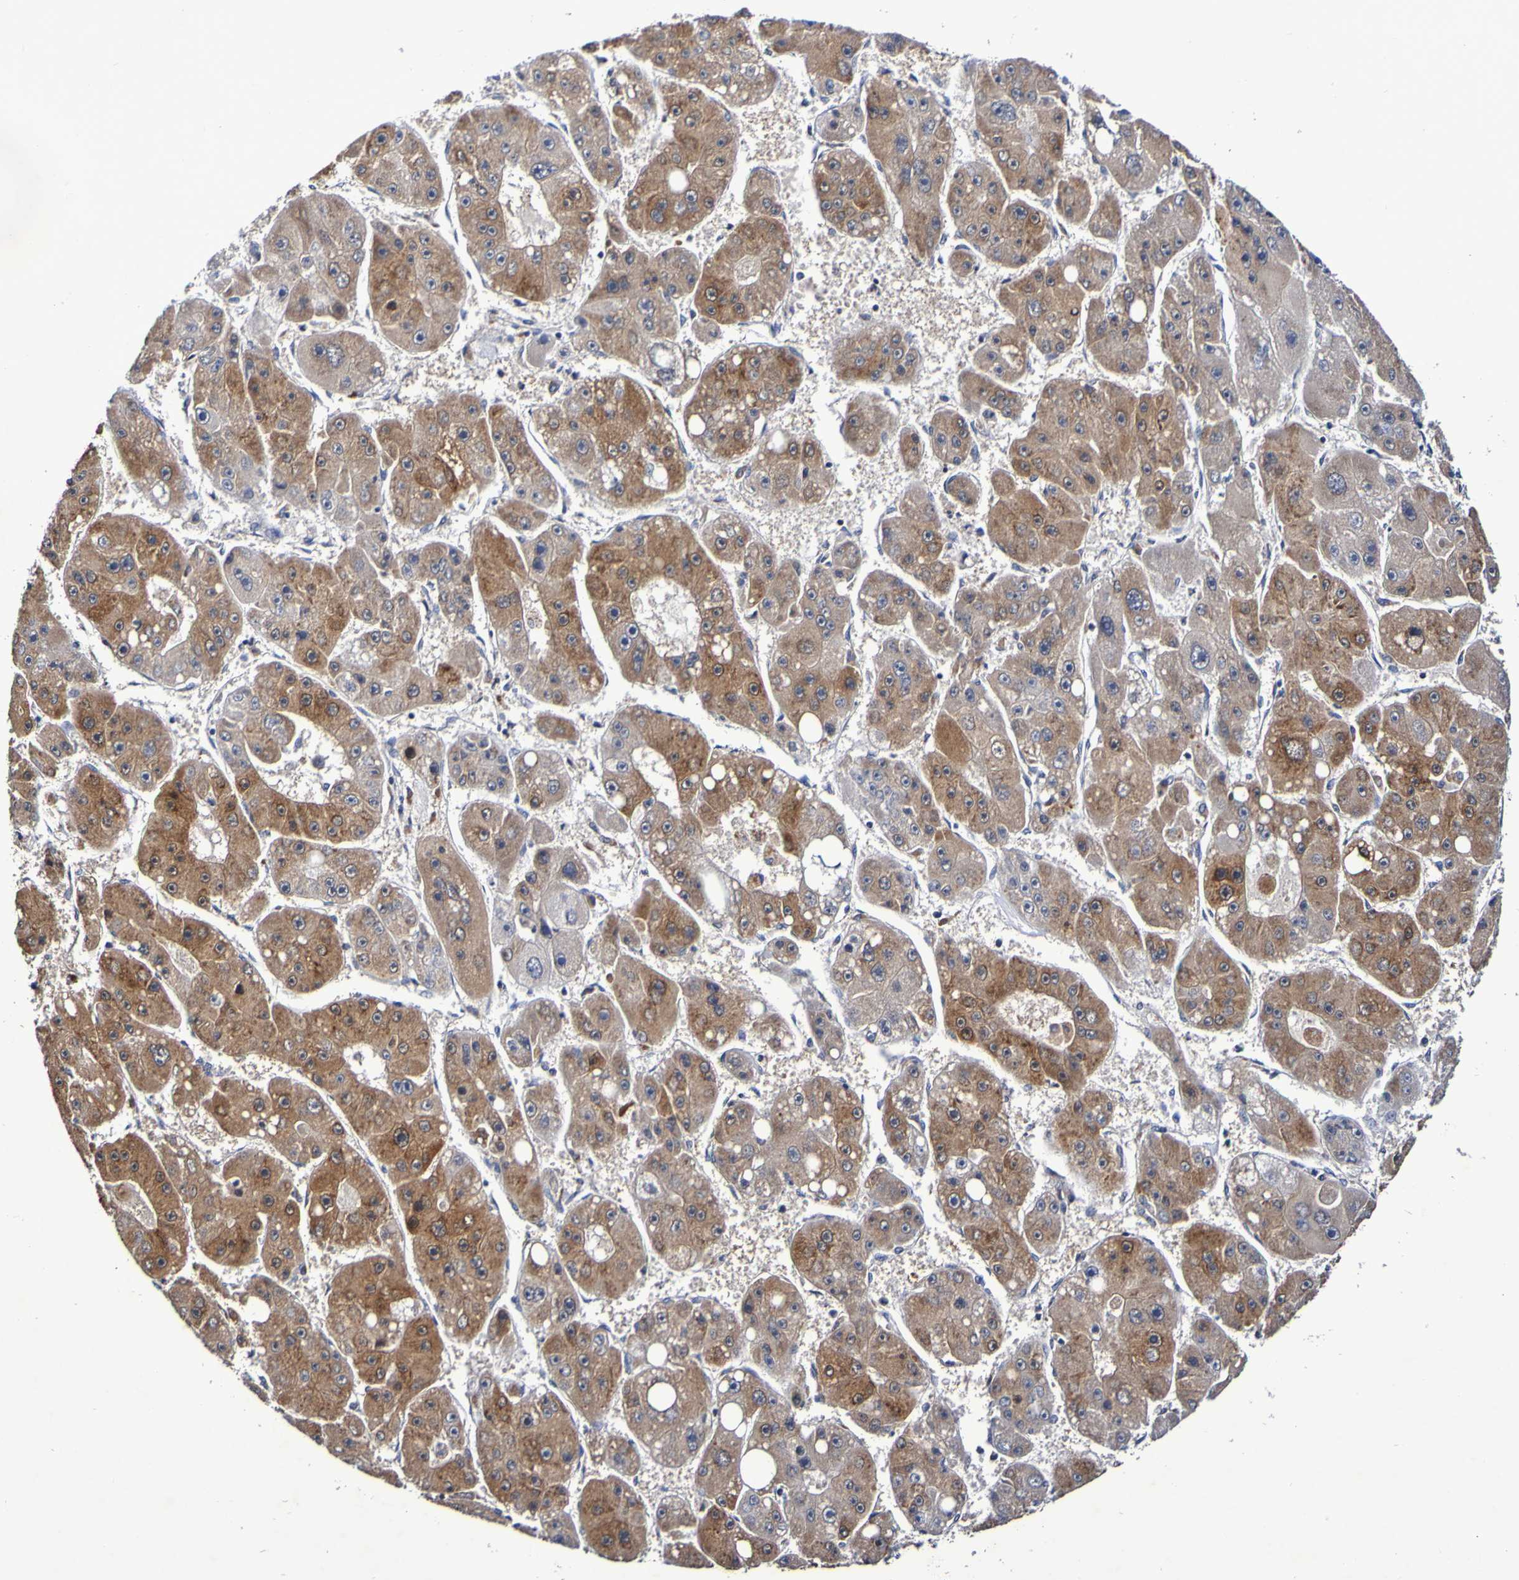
{"staining": {"intensity": "moderate", "quantity": "25%-75%", "location": "cytoplasmic/membranous"}, "tissue": "liver cancer", "cell_type": "Tumor cells", "image_type": "cancer", "snomed": [{"axis": "morphology", "description": "Carcinoma, Hepatocellular, NOS"}, {"axis": "topography", "description": "Liver"}], "caption": "Brown immunohistochemical staining in liver cancer shows moderate cytoplasmic/membranous positivity in about 25%-75% of tumor cells. (IHC, brightfield microscopy, high magnification).", "gene": "PTP4A2", "patient": {"sex": "female", "age": 61}}